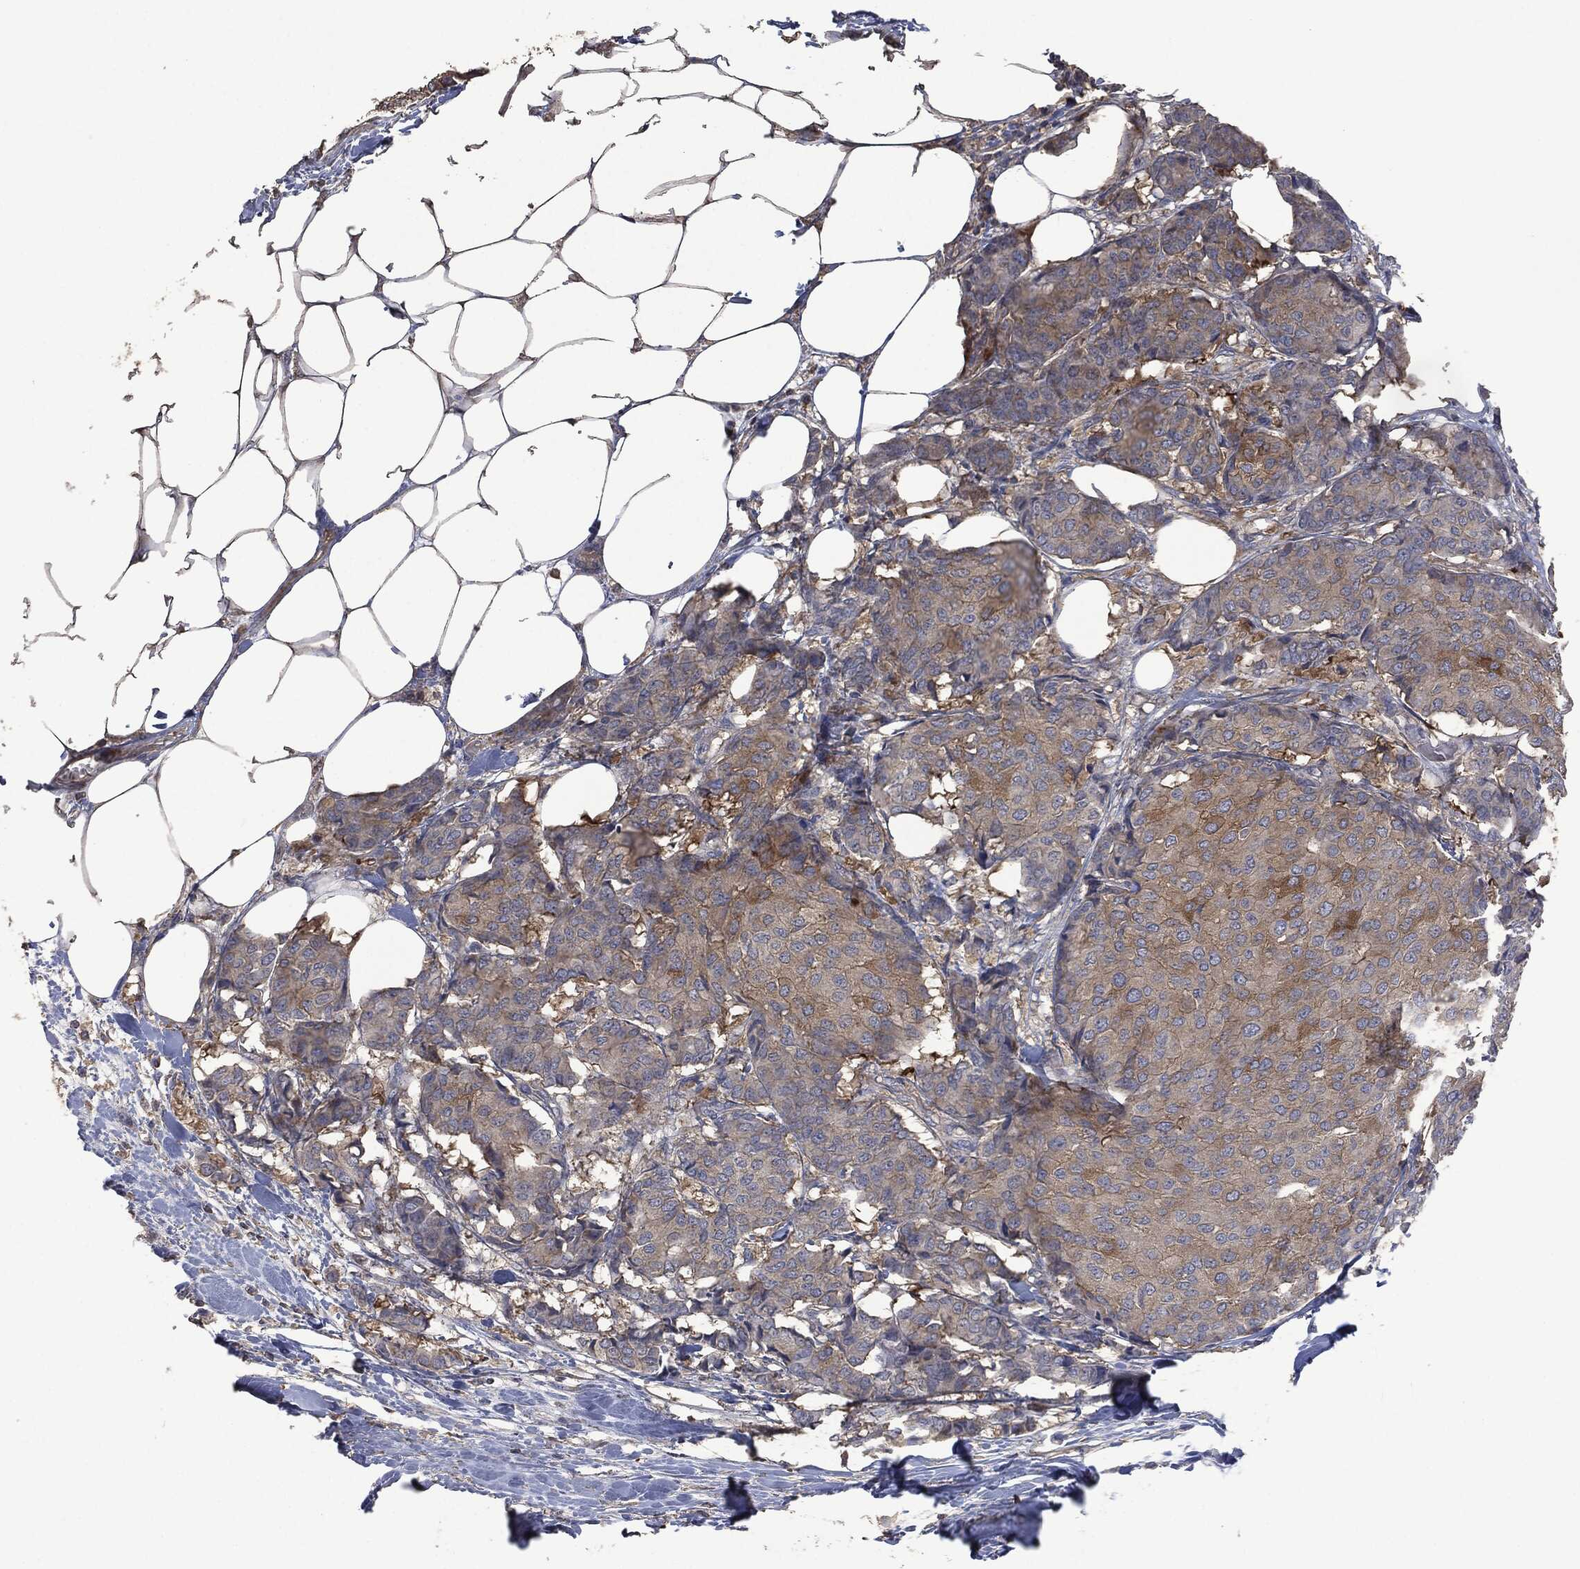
{"staining": {"intensity": "moderate", "quantity": "25%-75%", "location": "cytoplasmic/membranous"}, "tissue": "breast cancer", "cell_type": "Tumor cells", "image_type": "cancer", "snomed": [{"axis": "morphology", "description": "Duct carcinoma"}, {"axis": "topography", "description": "Breast"}], "caption": "Breast cancer stained for a protein (brown) exhibits moderate cytoplasmic/membranous positive expression in about 25%-75% of tumor cells.", "gene": "MSLN", "patient": {"sex": "female", "age": 75}}